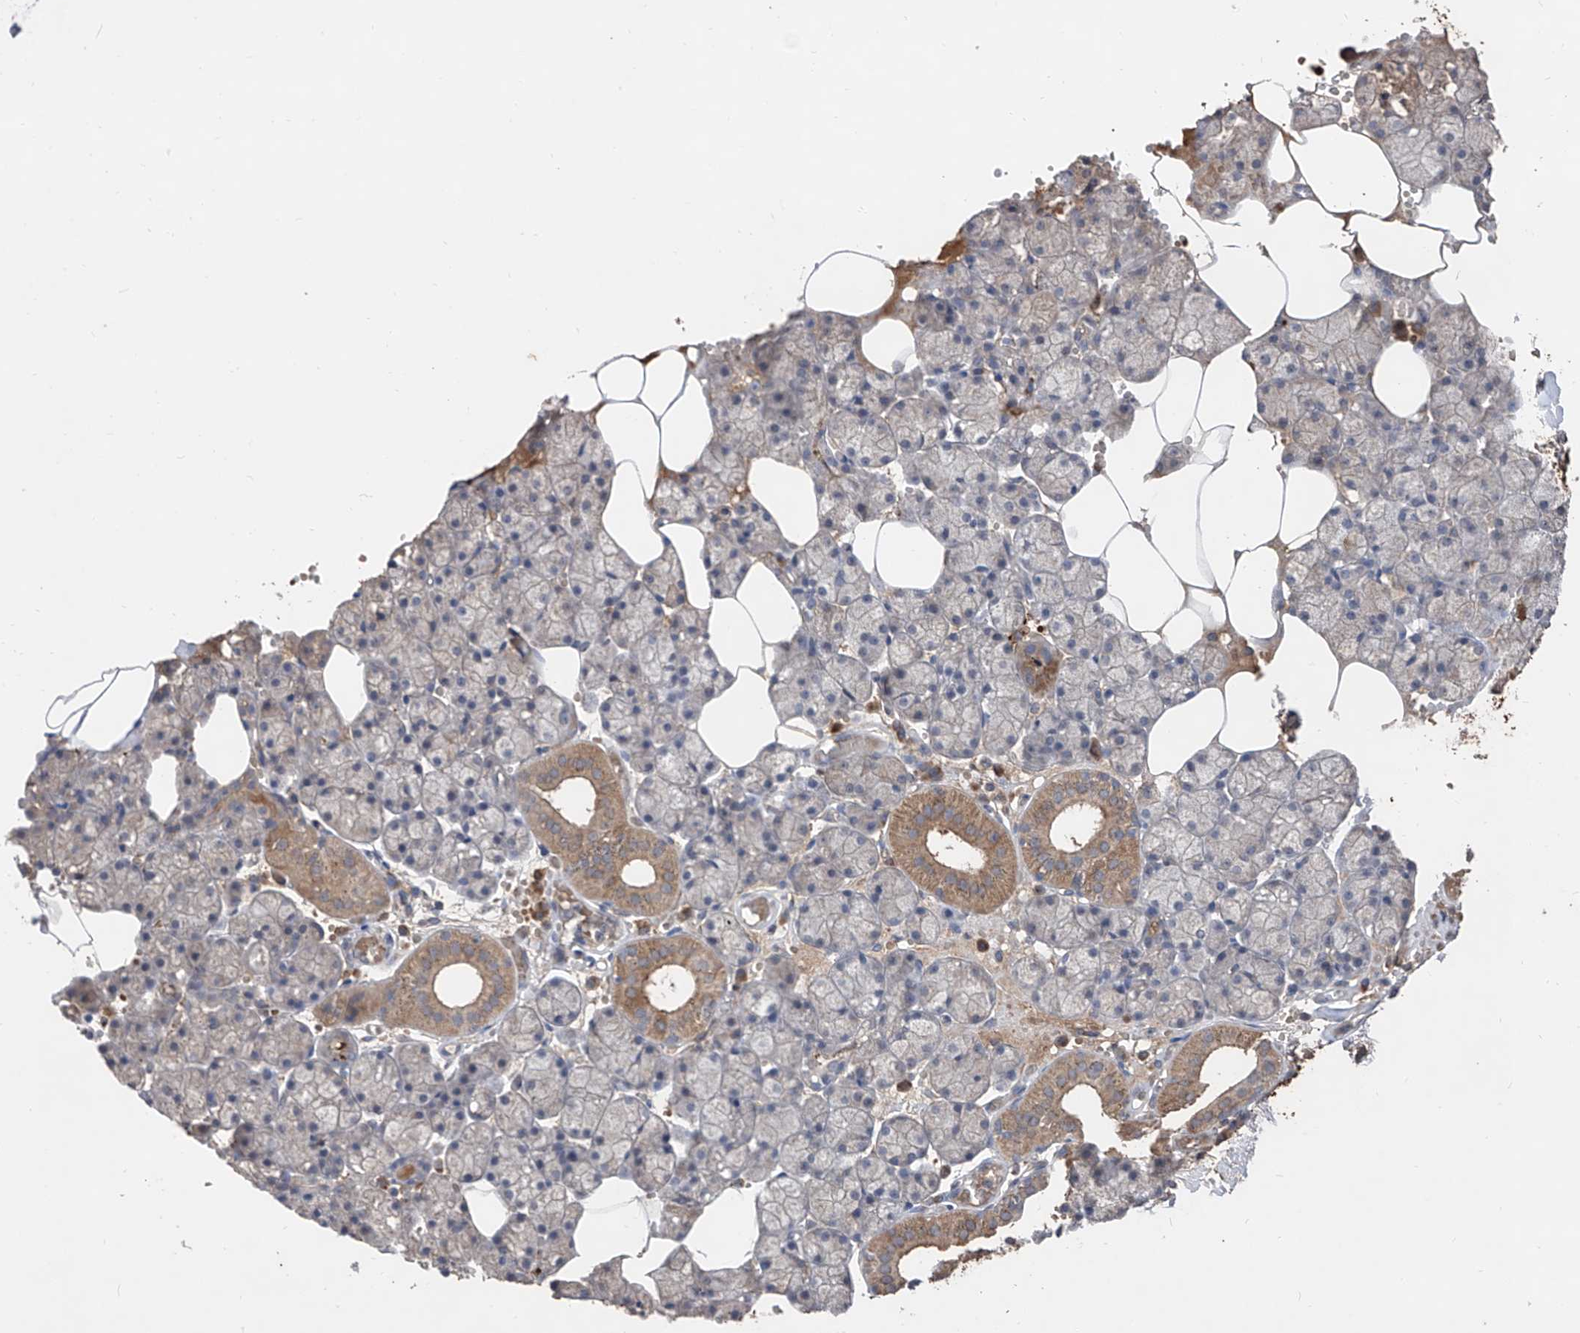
{"staining": {"intensity": "moderate", "quantity": "<25%", "location": "cytoplasmic/membranous"}, "tissue": "salivary gland", "cell_type": "Glandular cells", "image_type": "normal", "snomed": [{"axis": "morphology", "description": "Normal tissue, NOS"}, {"axis": "topography", "description": "Salivary gland"}], "caption": "Protein expression analysis of unremarkable salivary gland displays moderate cytoplasmic/membranous positivity in about <25% of glandular cells.", "gene": "EDN1", "patient": {"sex": "male", "age": 62}}